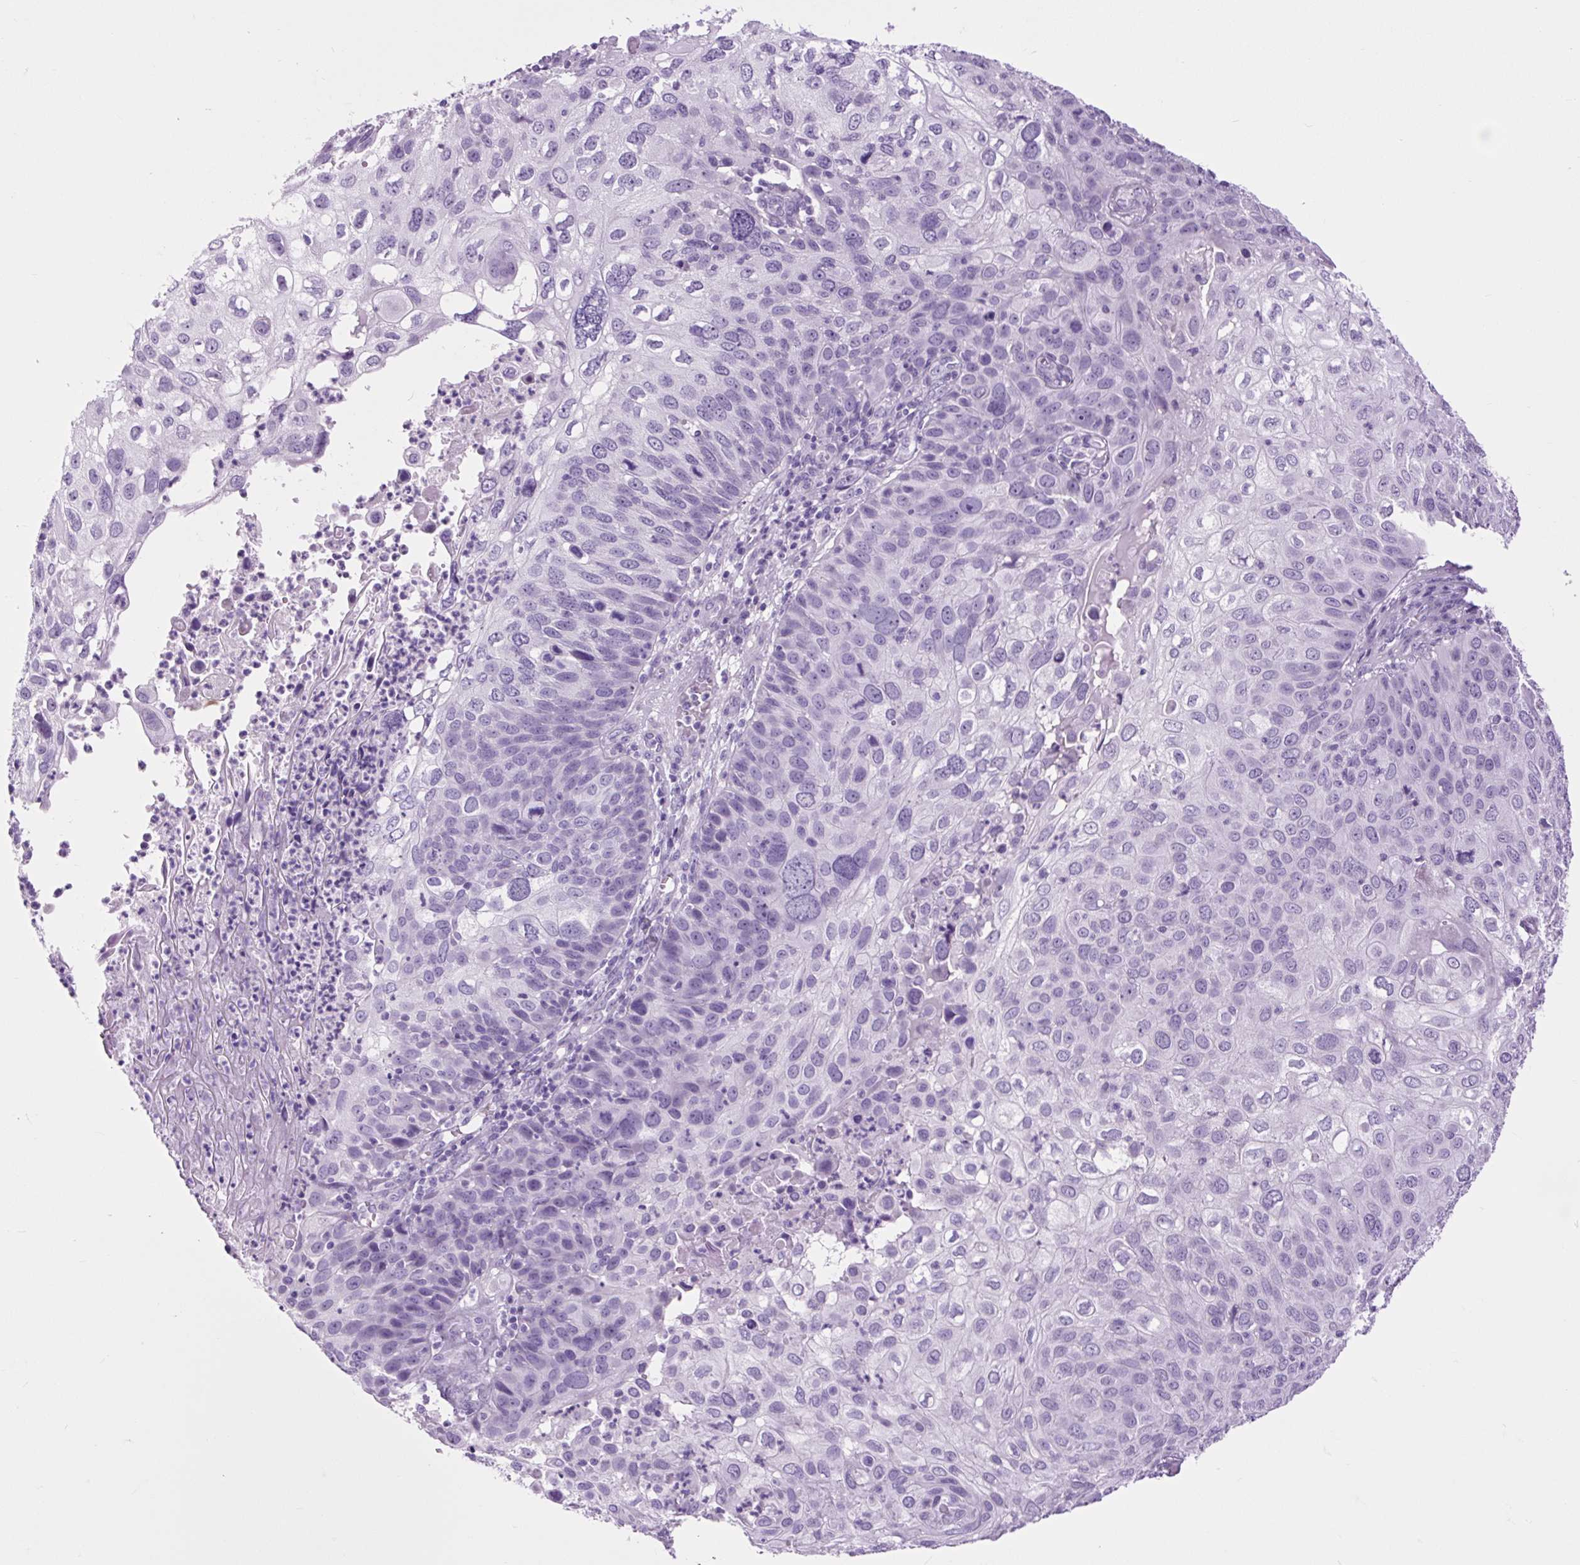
{"staining": {"intensity": "negative", "quantity": "none", "location": "none"}, "tissue": "skin cancer", "cell_type": "Tumor cells", "image_type": "cancer", "snomed": [{"axis": "morphology", "description": "Squamous cell carcinoma, NOS"}, {"axis": "topography", "description": "Skin"}], "caption": "Immunohistochemical staining of skin cancer (squamous cell carcinoma) demonstrates no significant staining in tumor cells. (DAB (3,3'-diaminobenzidine) immunohistochemistry visualized using brightfield microscopy, high magnification).", "gene": "DPP6", "patient": {"sex": "male", "age": 87}}